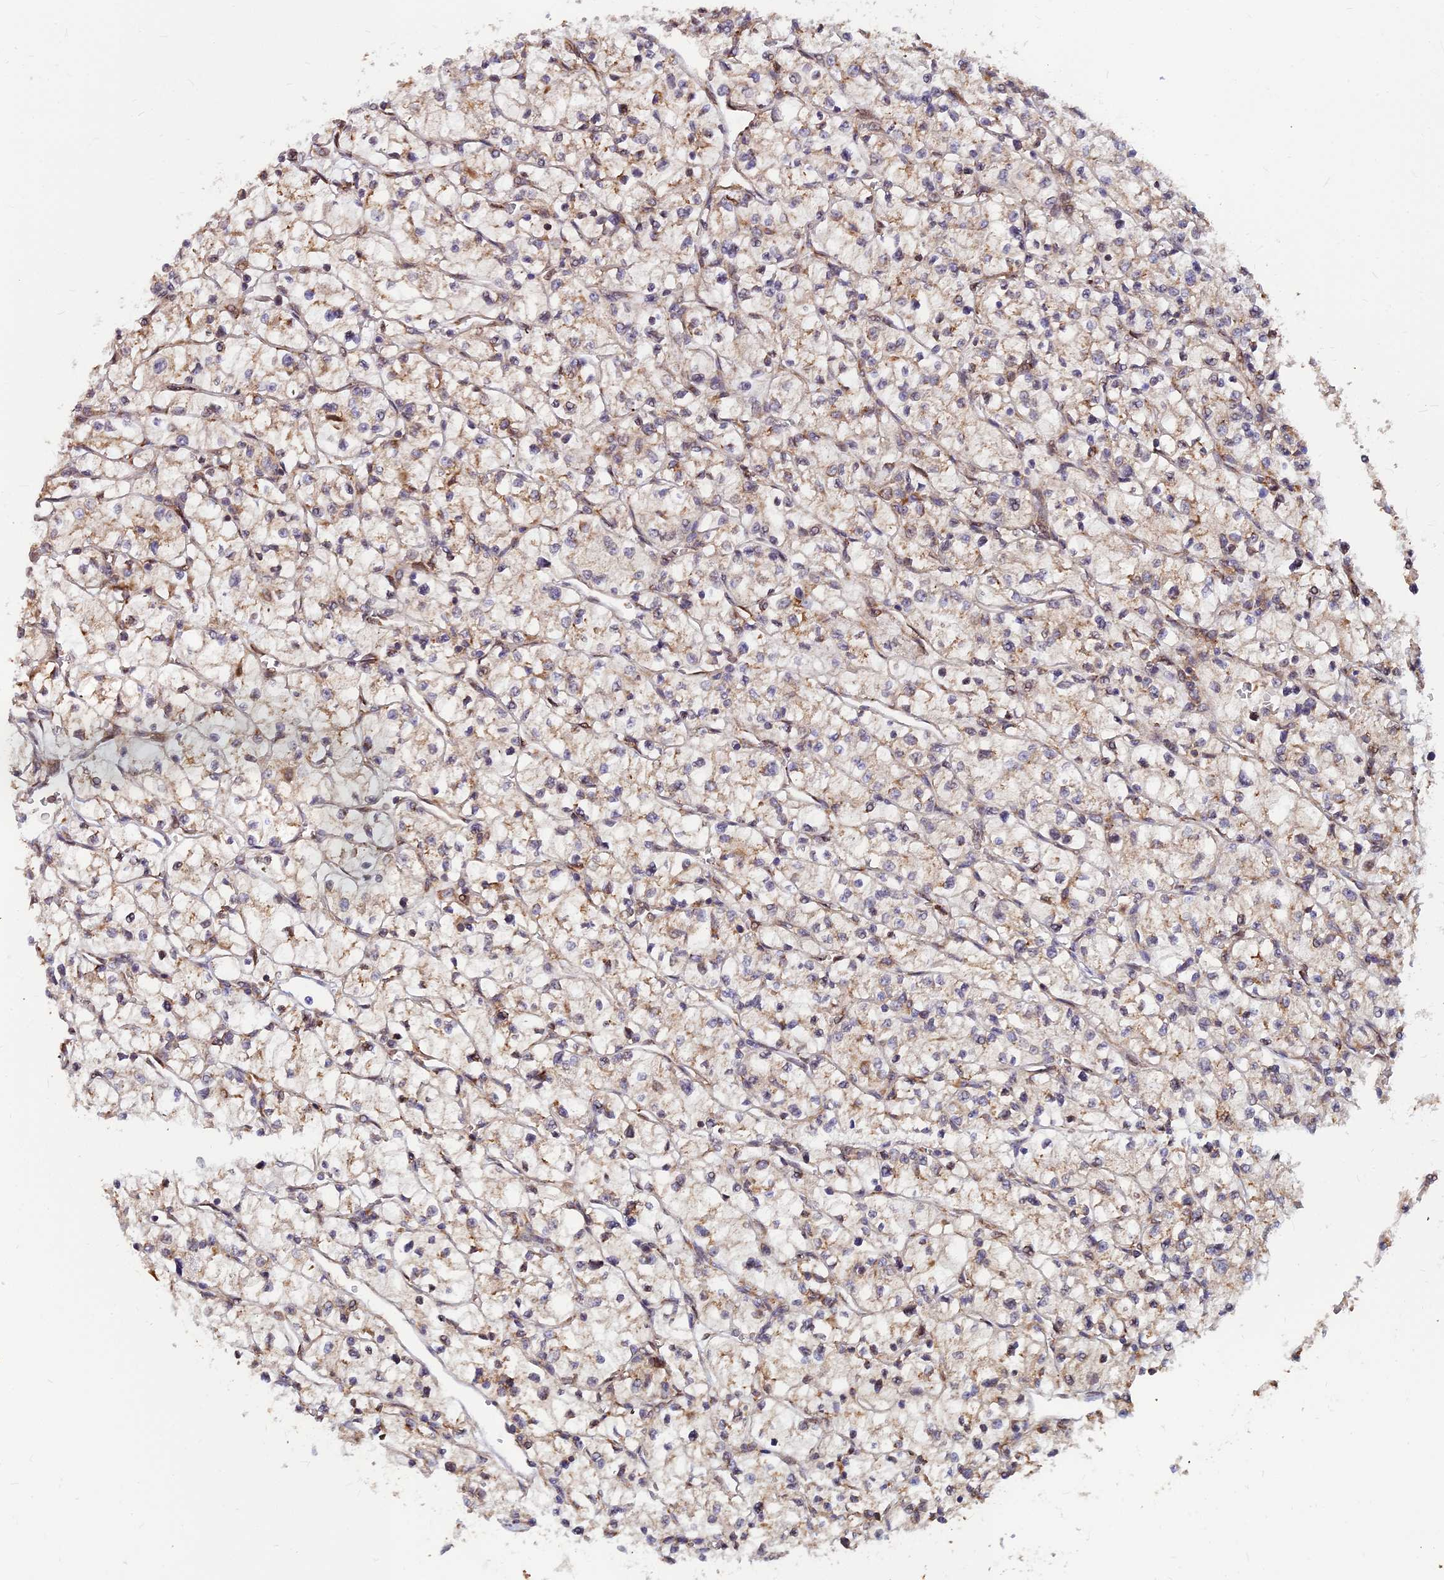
{"staining": {"intensity": "weak", "quantity": "25%-75%", "location": "cytoplasmic/membranous"}, "tissue": "renal cancer", "cell_type": "Tumor cells", "image_type": "cancer", "snomed": [{"axis": "morphology", "description": "Adenocarcinoma, NOS"}, {"axis": "topography", "description": "Kidney"}], "caption": "Immunohistochemistry (IHC) staining of adenocarcinoma (renal), which demonstrates low levels of weak cytoplasmic/membranous positivity in approximately 25%-75% of tumor cells indicating weak cytoplasmic/membranous protein staining. The staining was performed using DAB (3,3'-diaminobenzidine) (brown) for protein detection and nuclei were counterstained in hematoxylin (blue).", "gene": "CCT6B", "patient": {"sex": "female", "age": 64}}